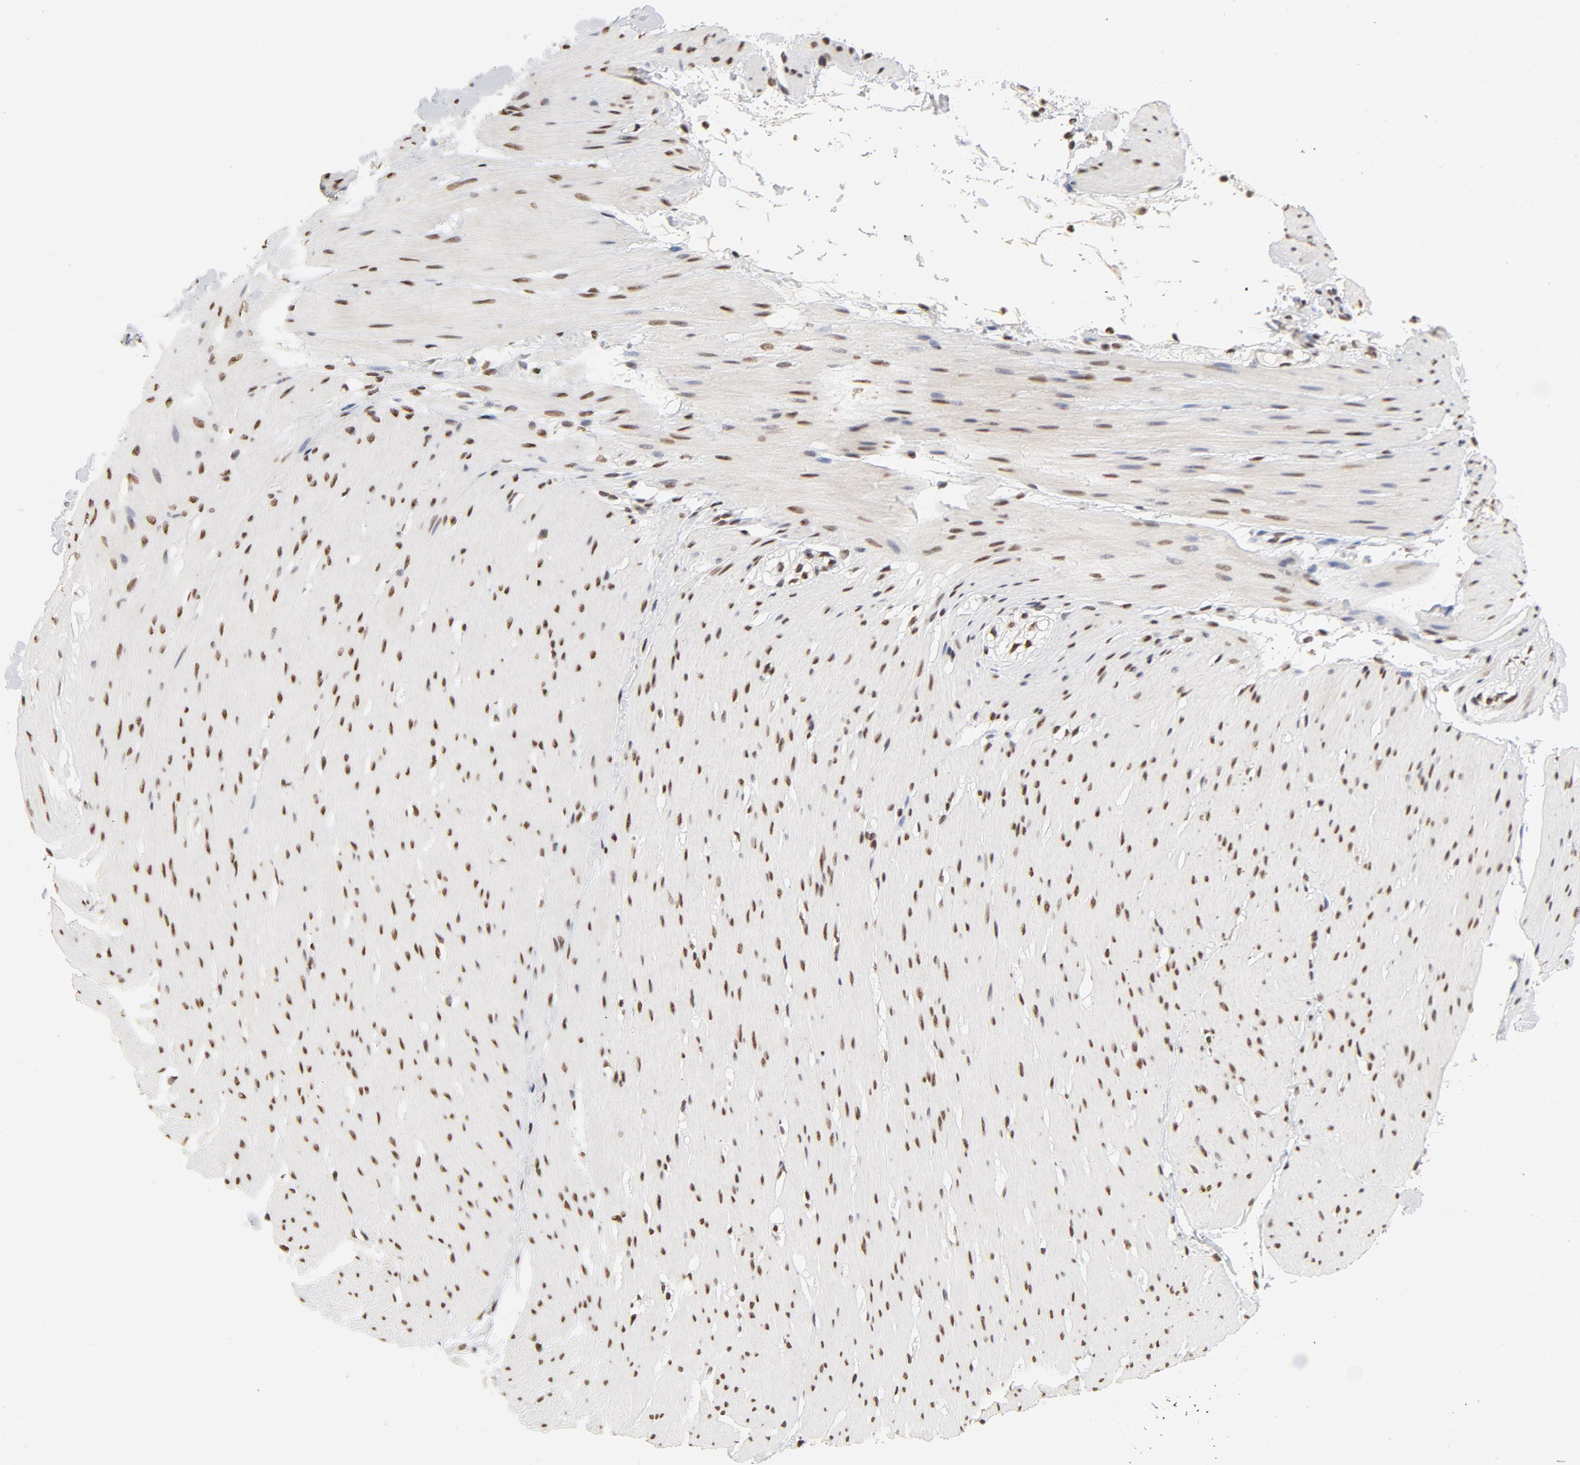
{"staining": {"intensity": "moderate", "quantity": ">75%", "location": "nuclear"}, "tissue": "smooth muscle", "cell_type": "Smooth muscle cells", "image_type": "normal", "snomed": [{"axis": "morphology", "description": "Normal tissue, NOS"}, {"axis": "topography", "description": "Smooth muscle"}, {"axis": "topography", "description": "Colon"}], "caption": "DAB immunohistochemical staining of unremarkable smooth muscle exhibits moderate nuclear protein expression in approximately >75% of smooth muscle cells.", "gene": "TP53BP1", "patient": {"sex": "male", "age": 67}}